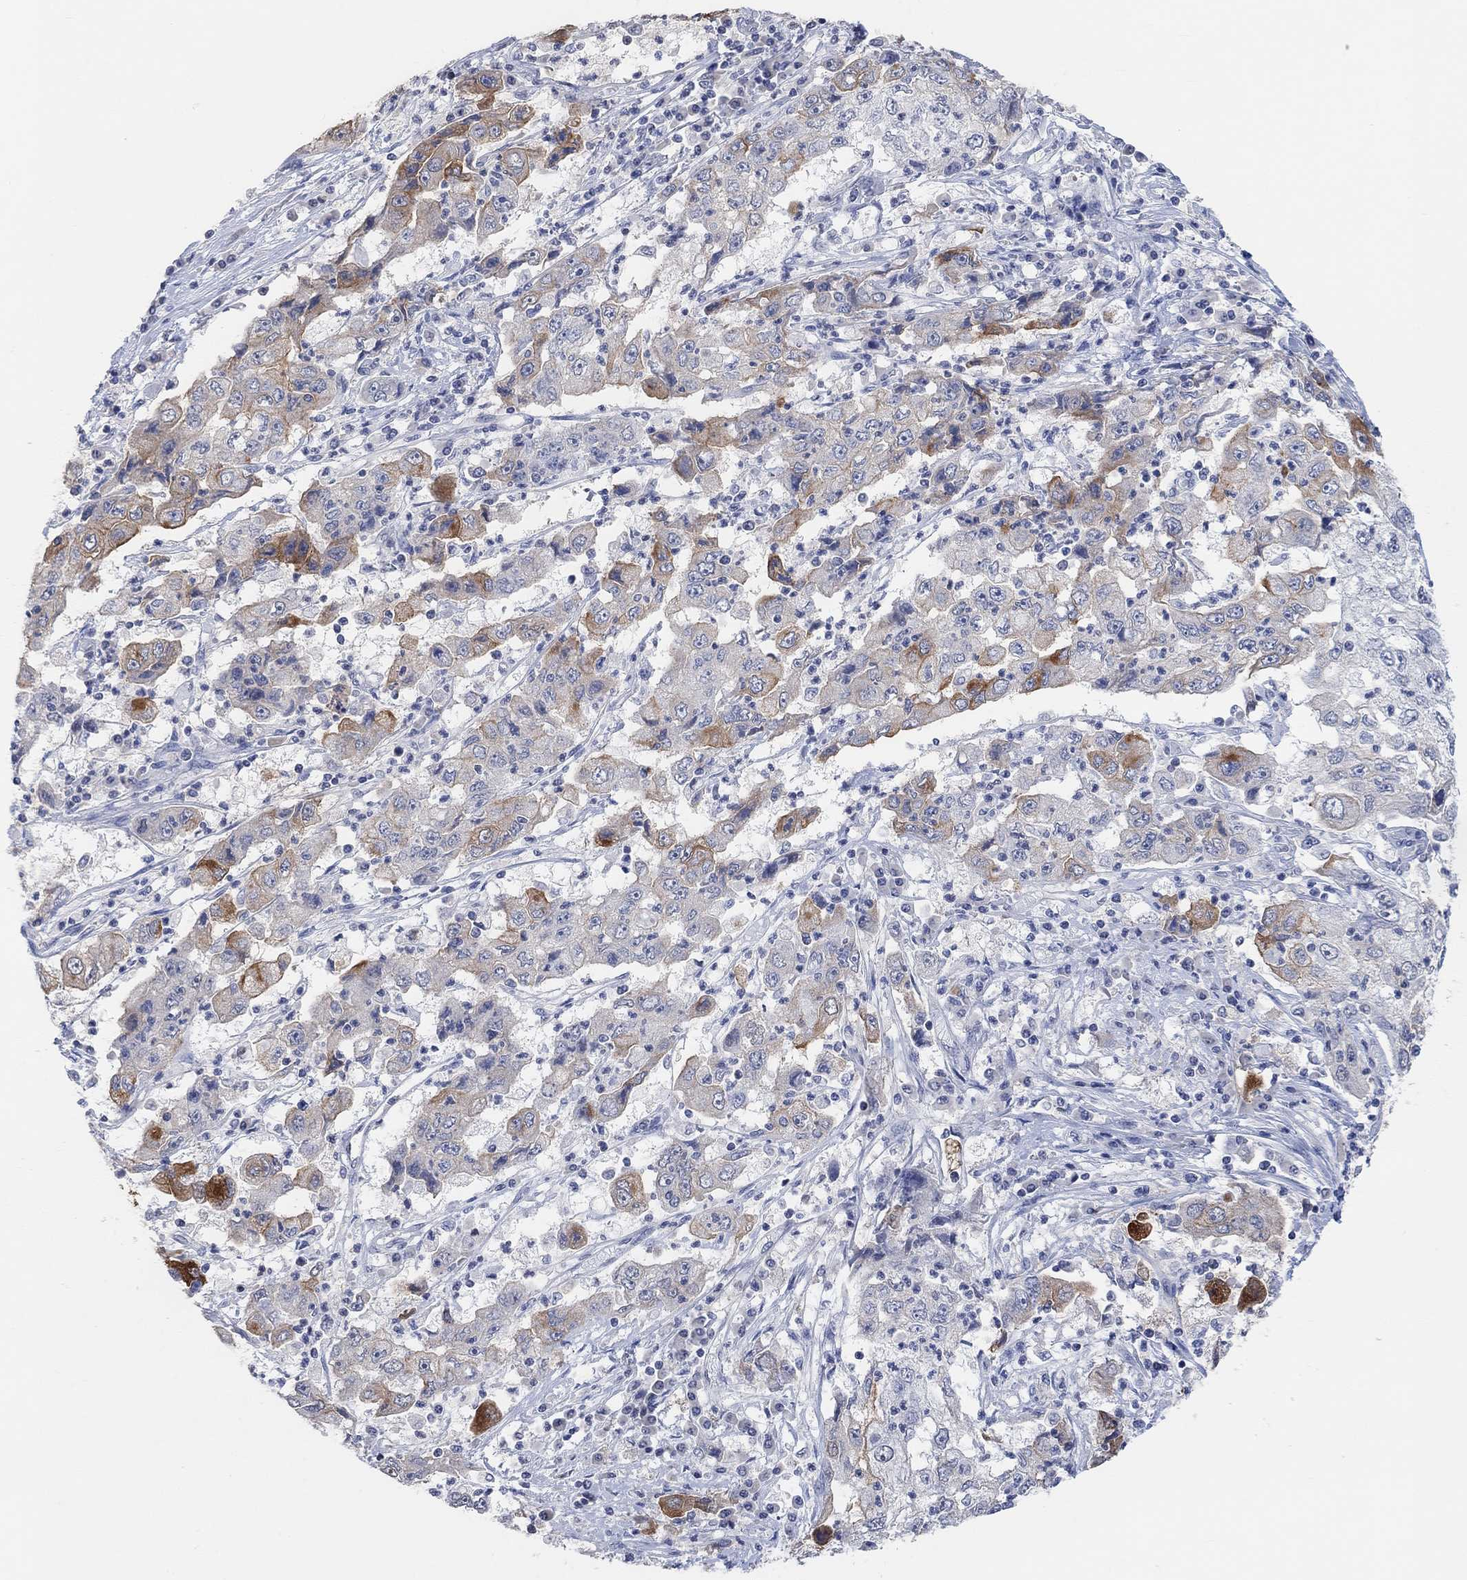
{"staining": {"intensity": "strong", "quantity": "<25%", "location": "cytoplasmic/membranous"}, "tissue": "cervical cancer", "cell_type": "Tumor cells", "image_type": "cancer", "snomed": [{"axis": "morphology", "description": "Squamous cell carcinoma, NOS"}, {"axis": "topography", "description": "Cervix"}], "caption": "Tumor cells exhibit medium levels of strong cytoplasmic/membranous expression in approximately <25% of cells in human squamous cell carcinoma (cervical).", "gene": "MUC1", "patient": {"sex": "female", "age": 36}}